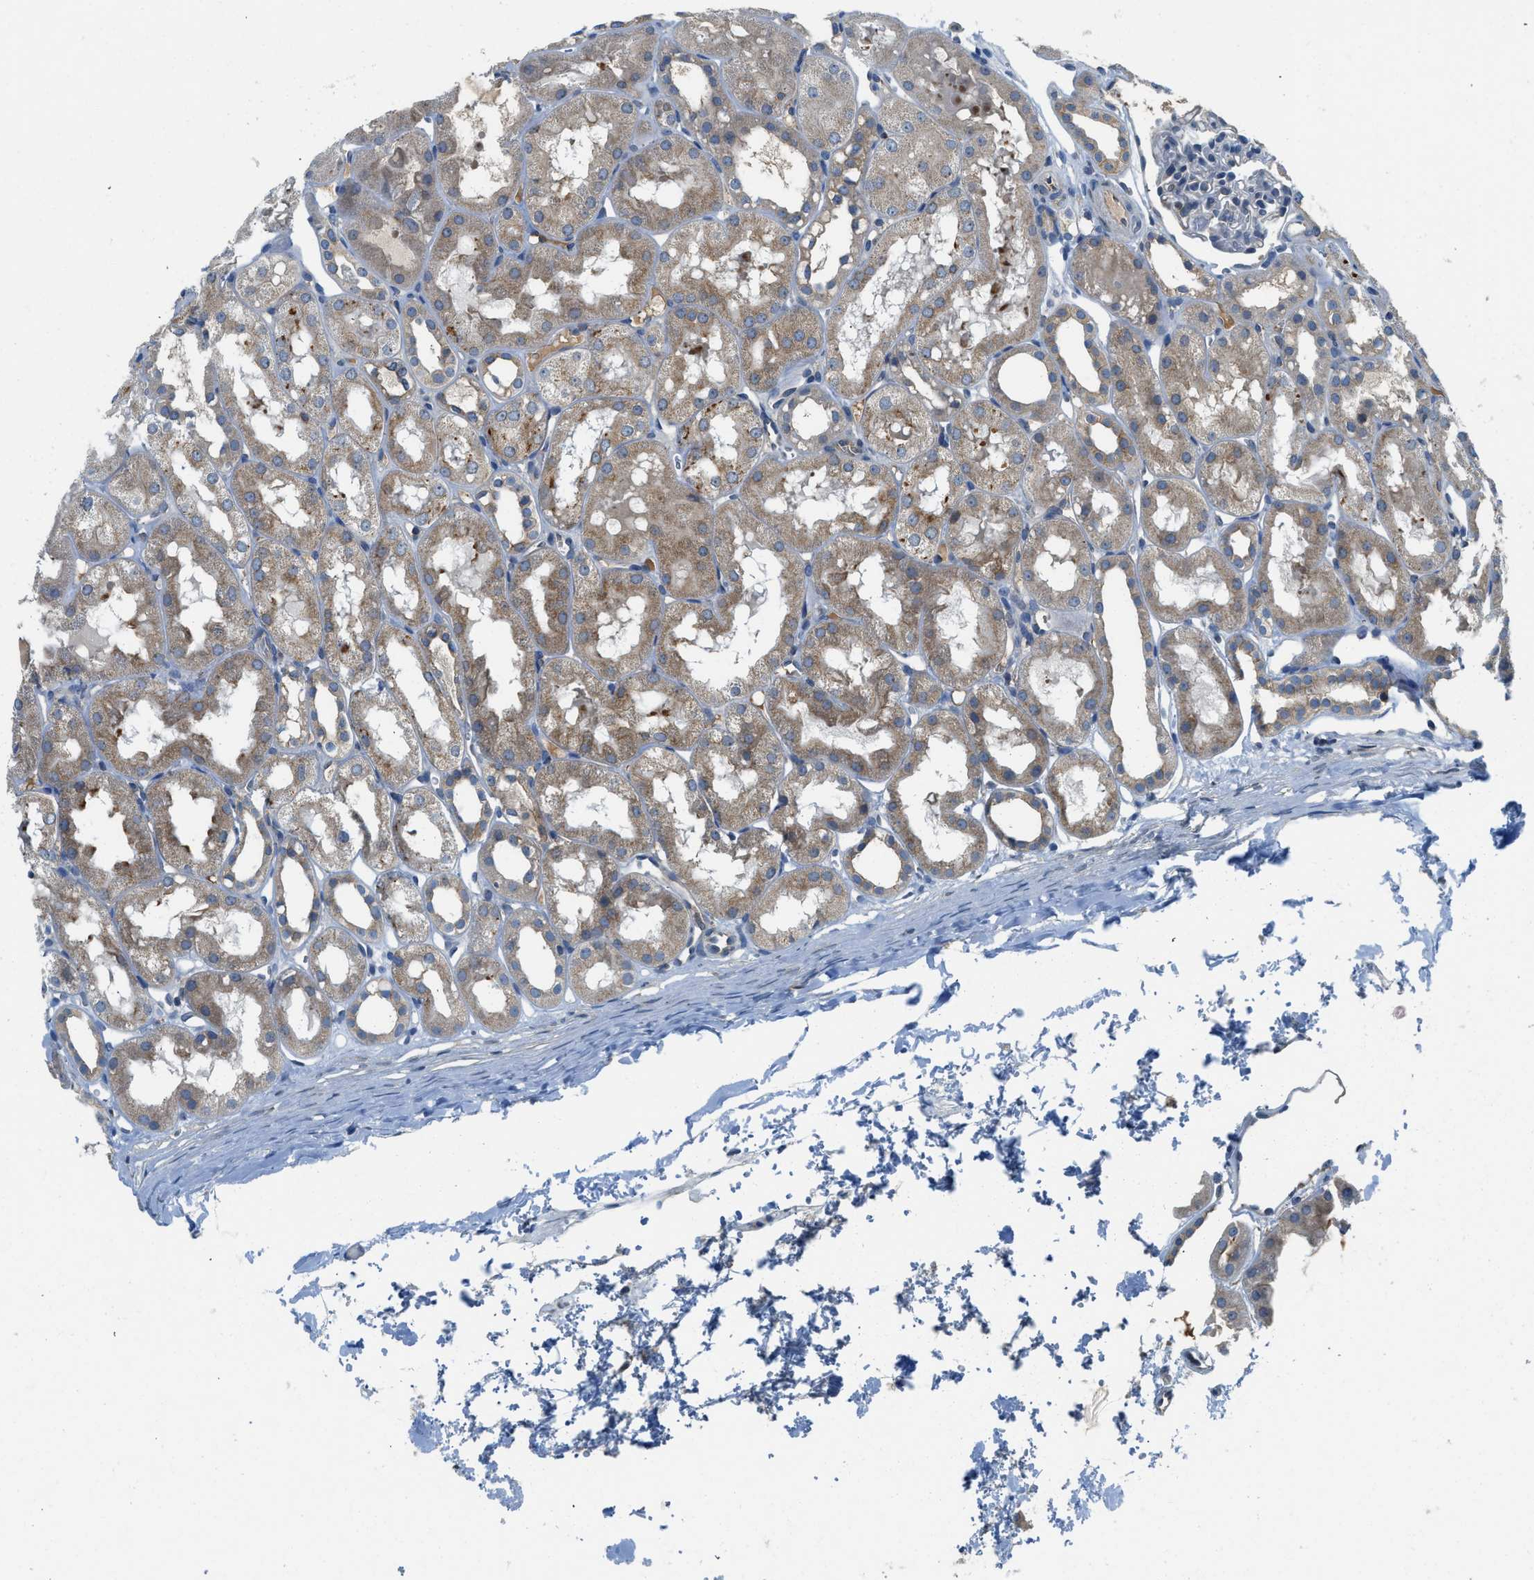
{"staining": {"intensity": "negative", "quantity": "none", "location": "none"}, "tissue": "kidney", "cell_type": "Cells in glomeruli", "image_type": "normal", "snomed": [{"axis": "morphology", "description": "Normal tissue, NOS"}, {"axis": "topography", "description": "Kidney"}, {"axis": "topography", "description": "Urinary bladder"}], "caption": "High magnification brightfield microscopy of normal kidney stained with DAB (brown) and counterstained with hematoxylin (blue): cells in glomeruli show no significant expression. The staining is performed using DAB (3,3'-diaminobenzidine) brown chromogen with nuclei counter-stained in using hematoxylin.", "gene": "BCAP31", "patient": {"sex": "male", "age": 16}}